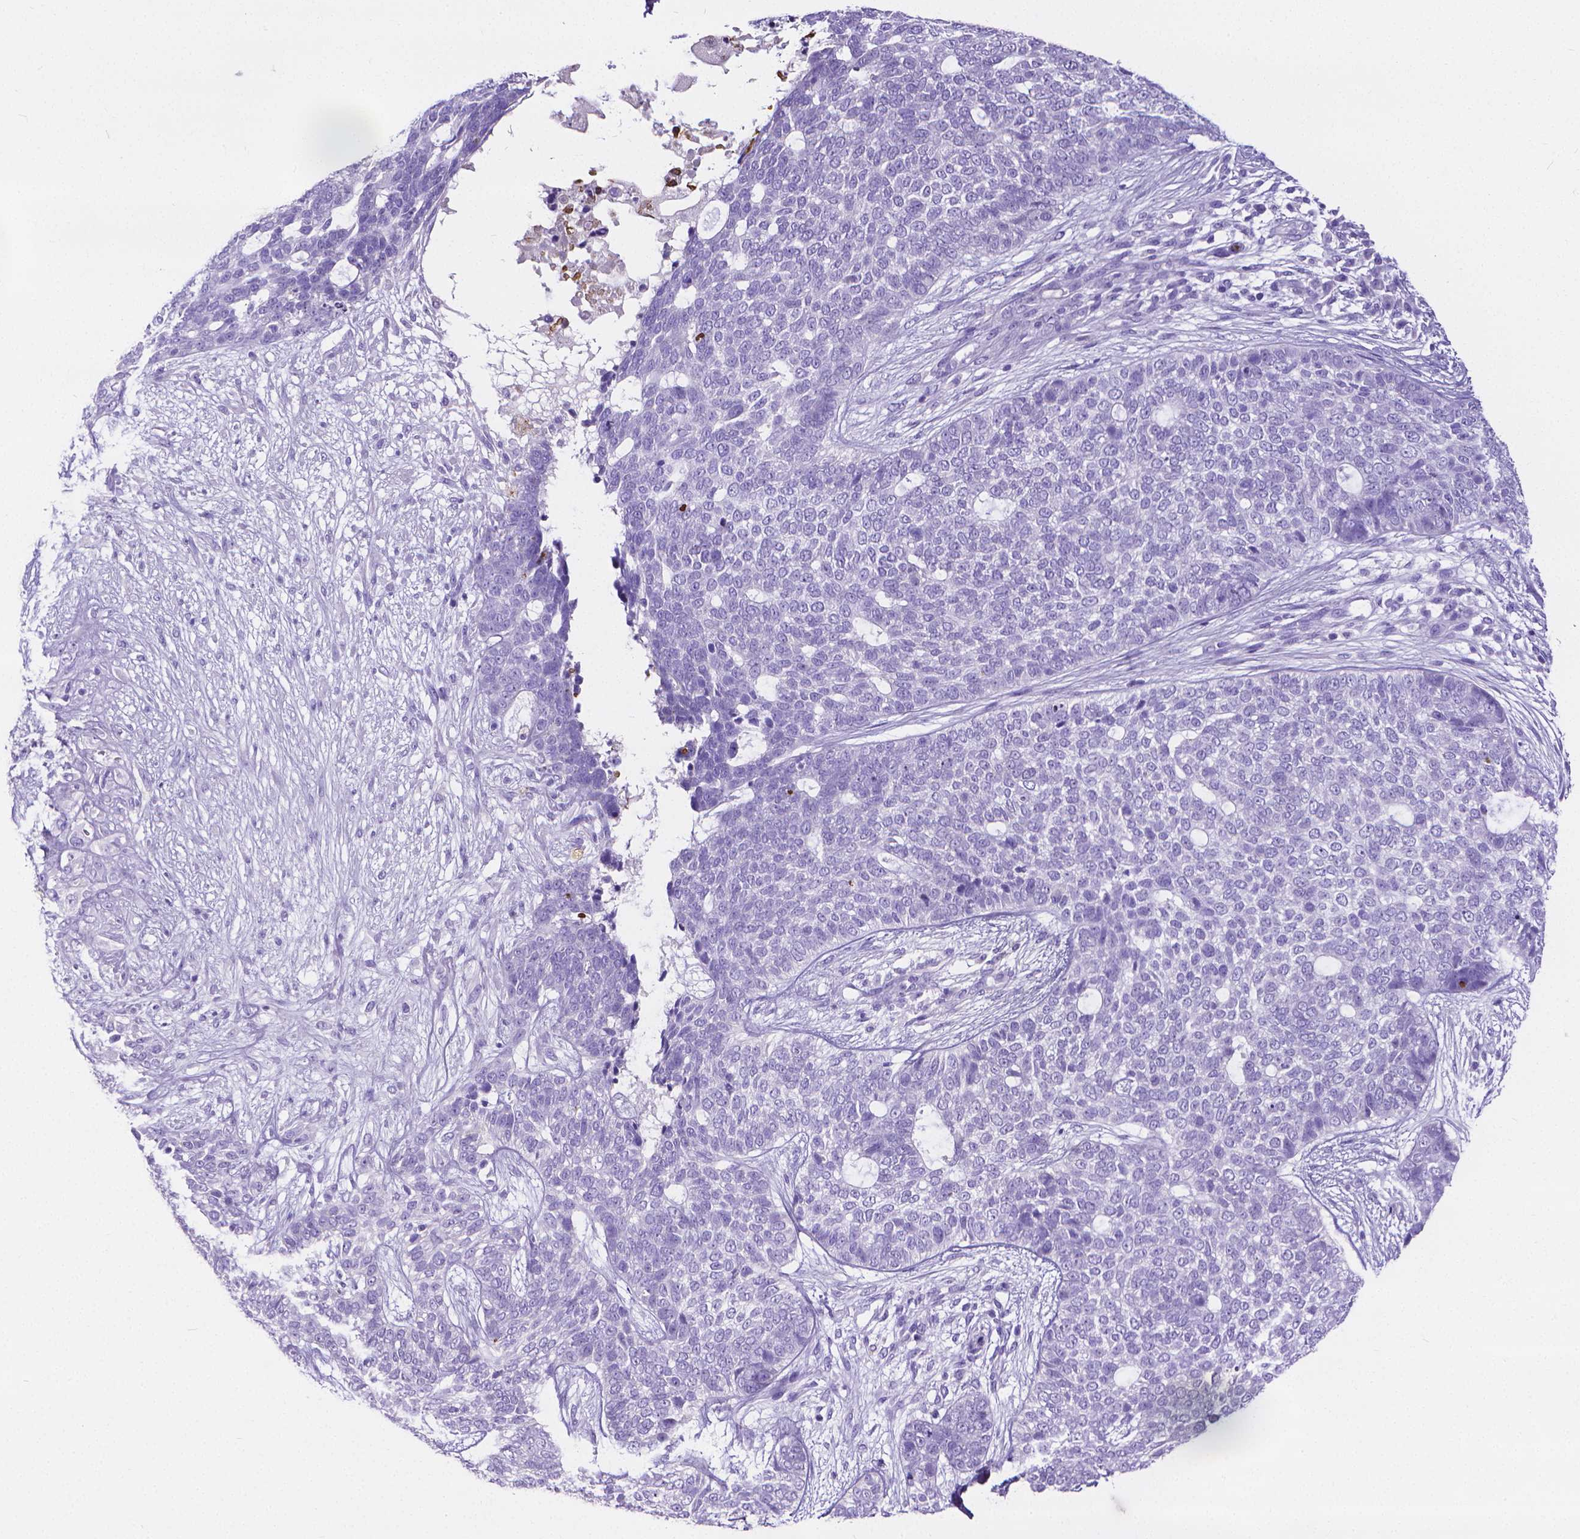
{"staining": {"intensity": "negative", "quantity": "none", "location": "none"}, "tissue": "skin cancer", "cell_type": "Tumor cells", "image_type": "cancer", "snomed": [{"axis": "morphology", "description": "Basal cell carcinoma"}, {"axis": "topography", "description": "Skin"}], "caption": "A high-resolution image shows immunohistochemistry staining of basal cell carcinoma (skin), which shows no significant expression in tumor cells.", "gene": "MMP9", "patient": {"sex": "female", "age": 69}}